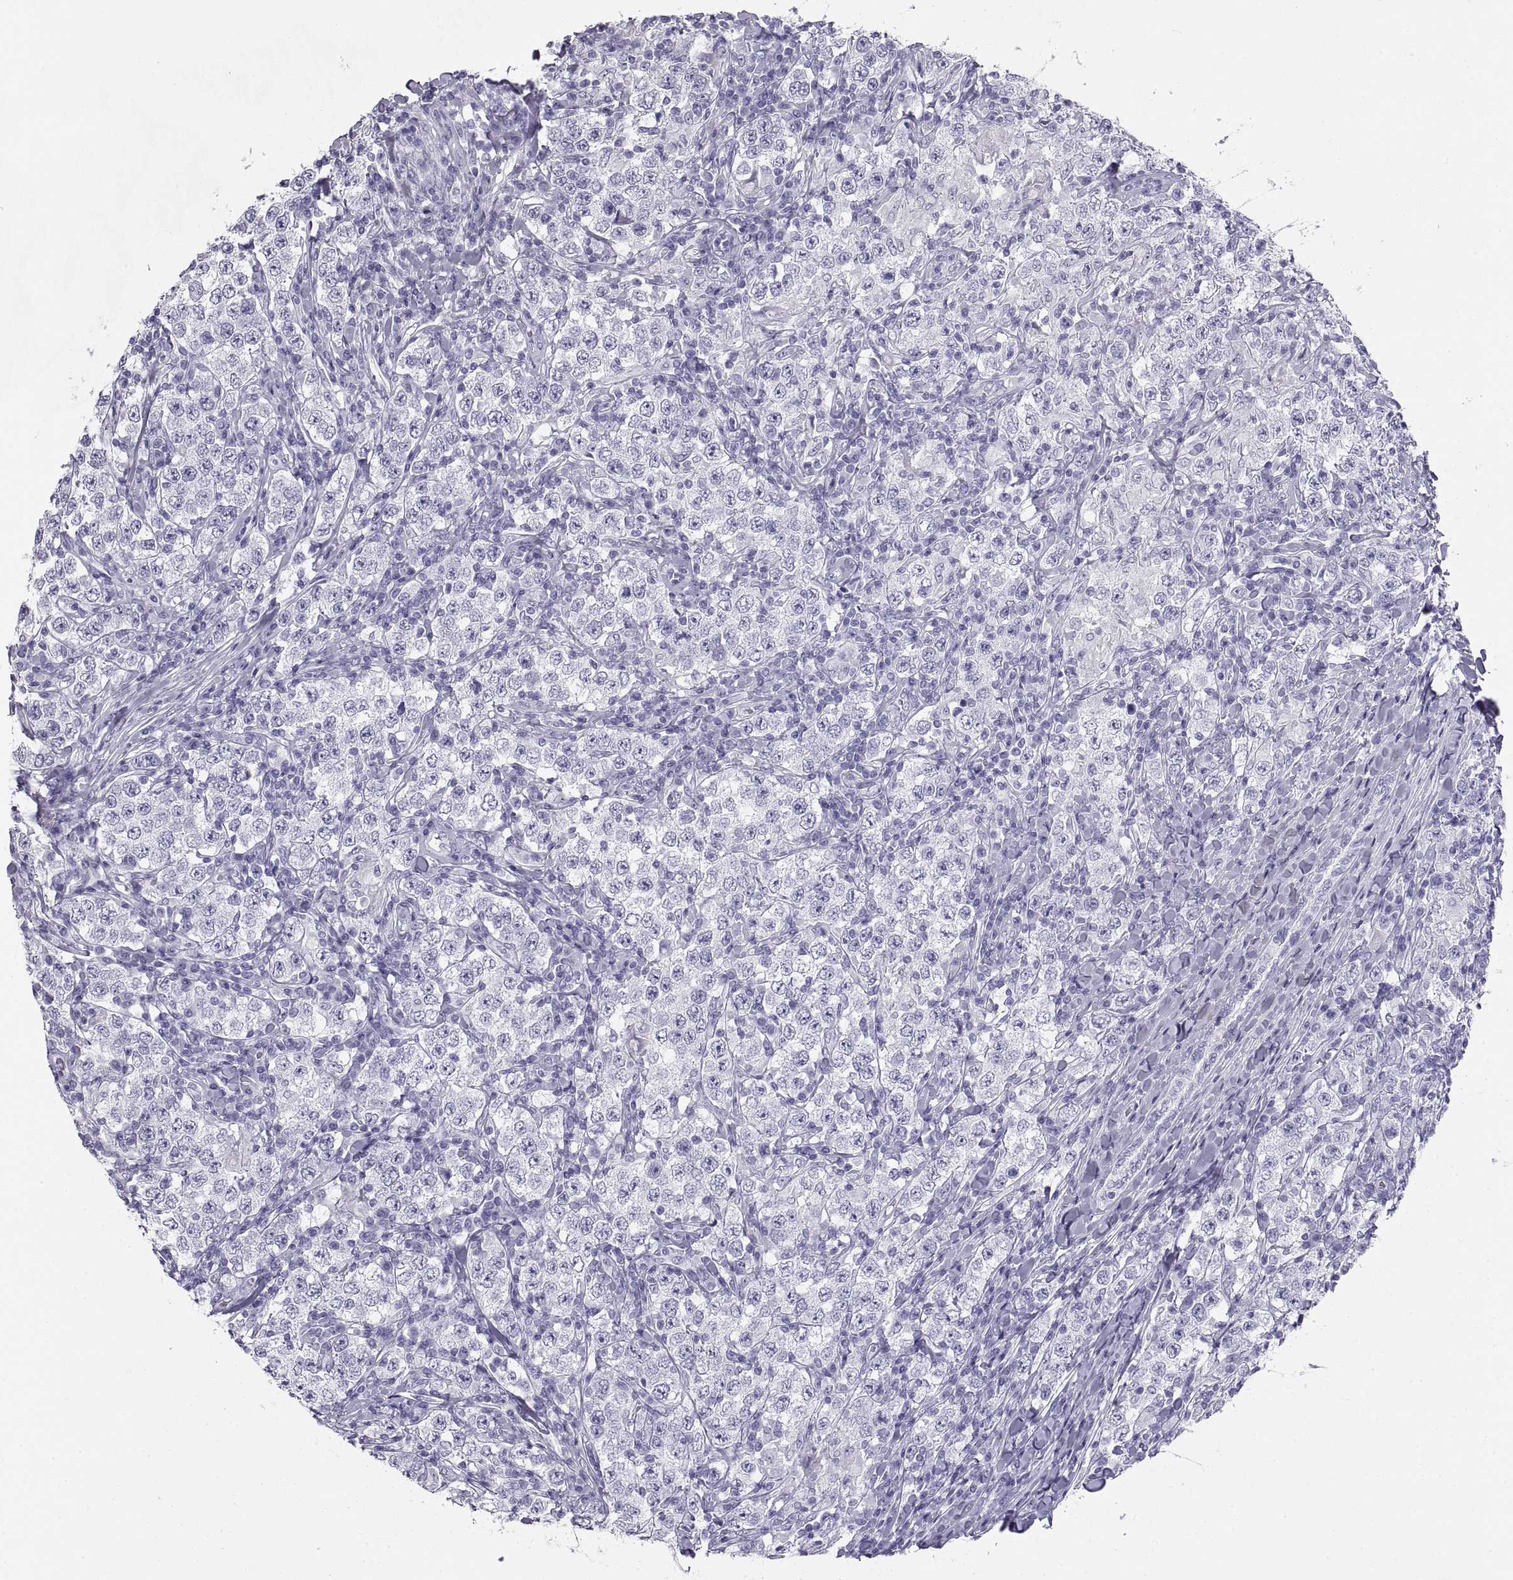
{"staining": {"intensity": "negative", "quantity": "none", "location": "none"}, "tissue": "testis cancer", "cell_type": "Tumor cells", "image_type": "cancer", "snomed": [{"axis": "morphology", "description": "Seminoma, NOS"}, {"axis": "morphology", "description": "Carcinoma, Embryonal, NOS"}, {"axis": "topography", "description": "Testis"}], "caption": "Tumor cells show no significant positivity in testis cancer (embryonal carcinoma).", "gene": "RLBP1", "patient": {"sex": "male", "age": 41}}